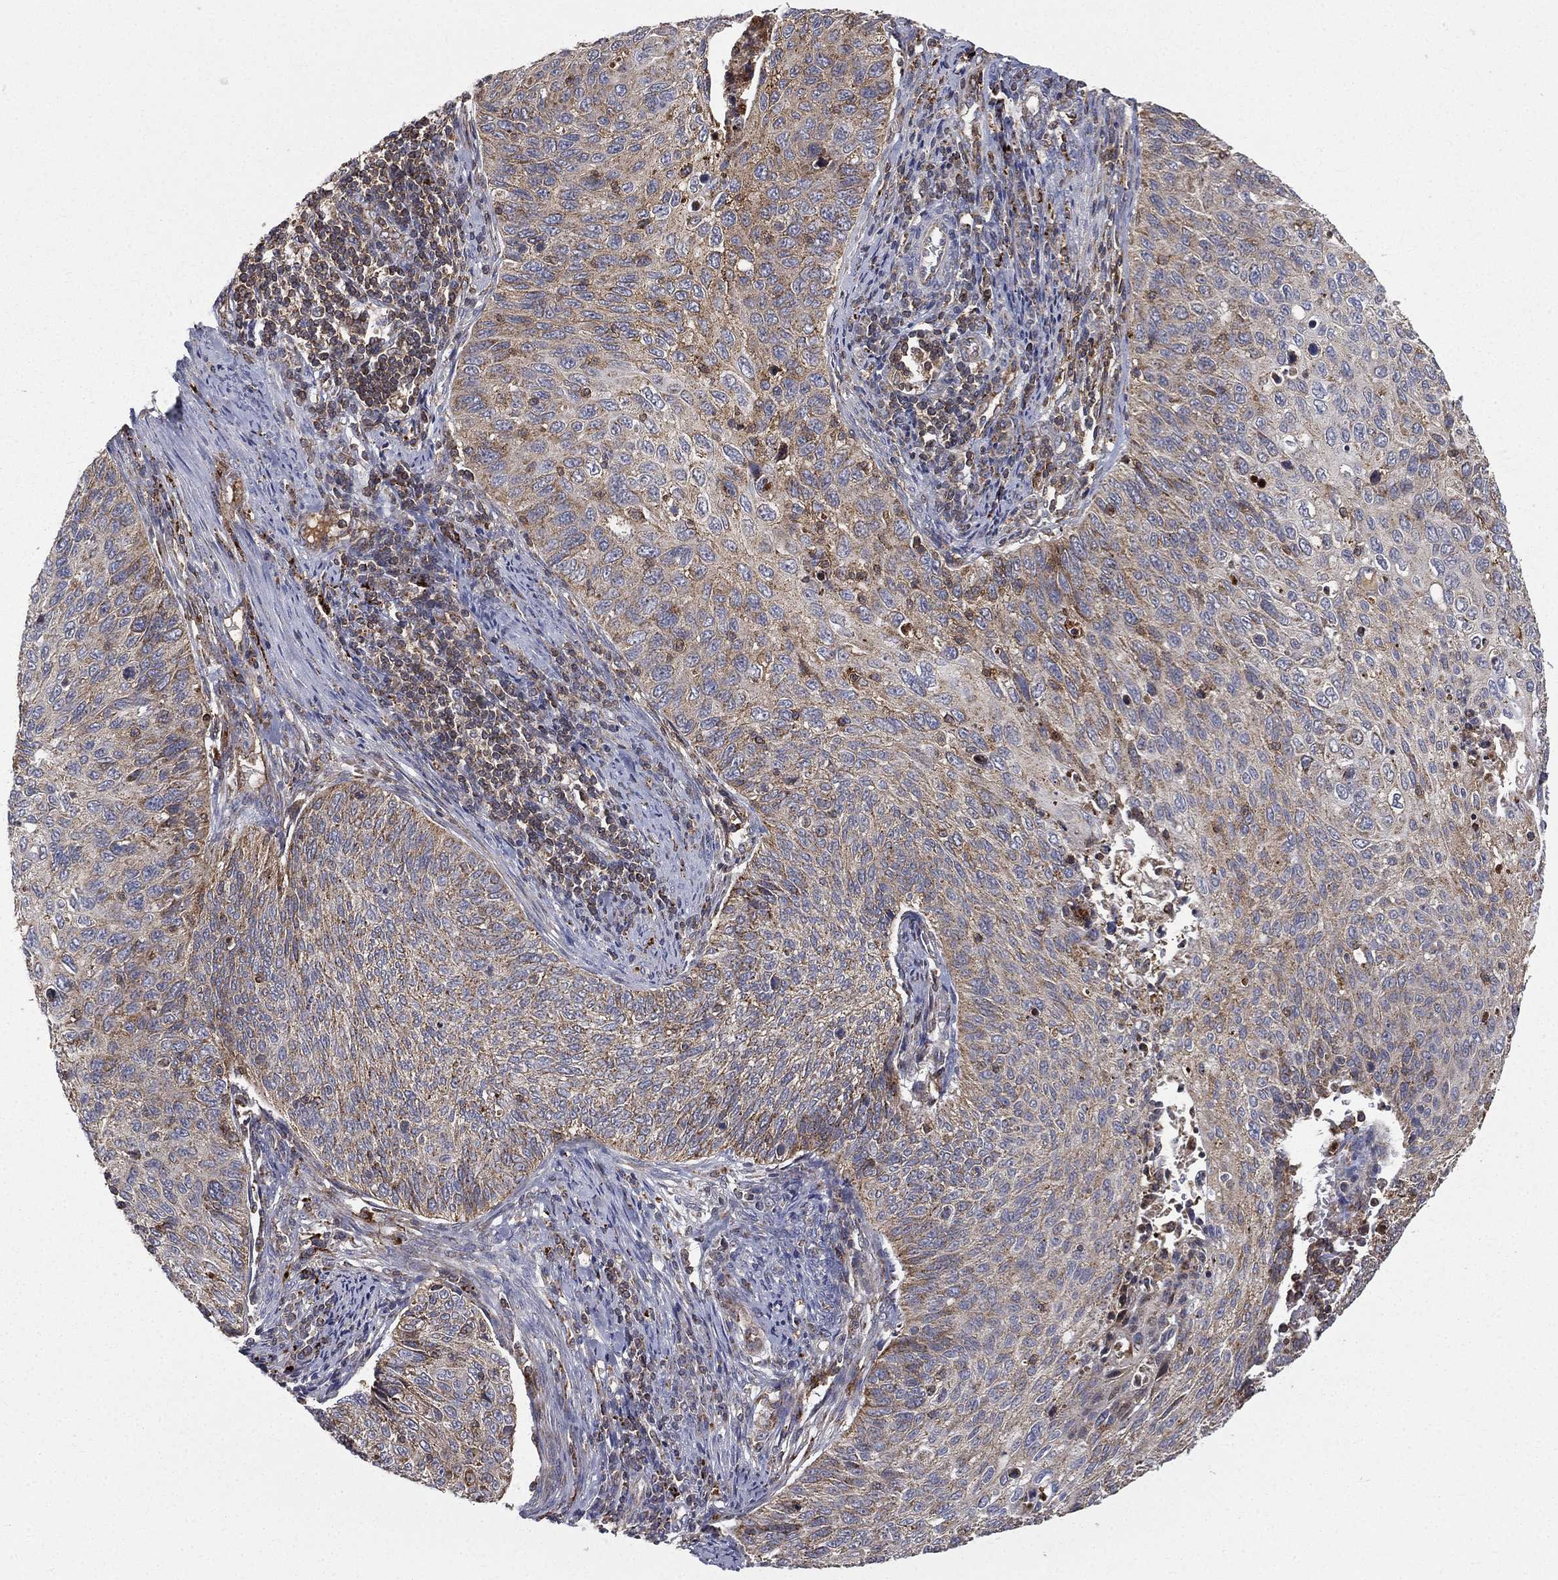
{"staining": {"intensity": "moderate", "quantity": "25%-75%", "location": "cytoplasmic/membranous"}, "tissue": "cervical cancer", "cell_type": "Tumor cells", "image_type": "cancer", "snomed": [{"axis": "morphology", "description": "Squamous cell carcinoma, NOS"}, {"axis": "topography", "description": "Cervix"}], "caption": "Approximately 25%-75% of tumor cells in cervical cancer show moderate cytoplasmic/membranous protein expression as visualized by brown immunohistochemical staining.", "gene": "RIN3", "patient": {"sex": "female", "age": 70}}